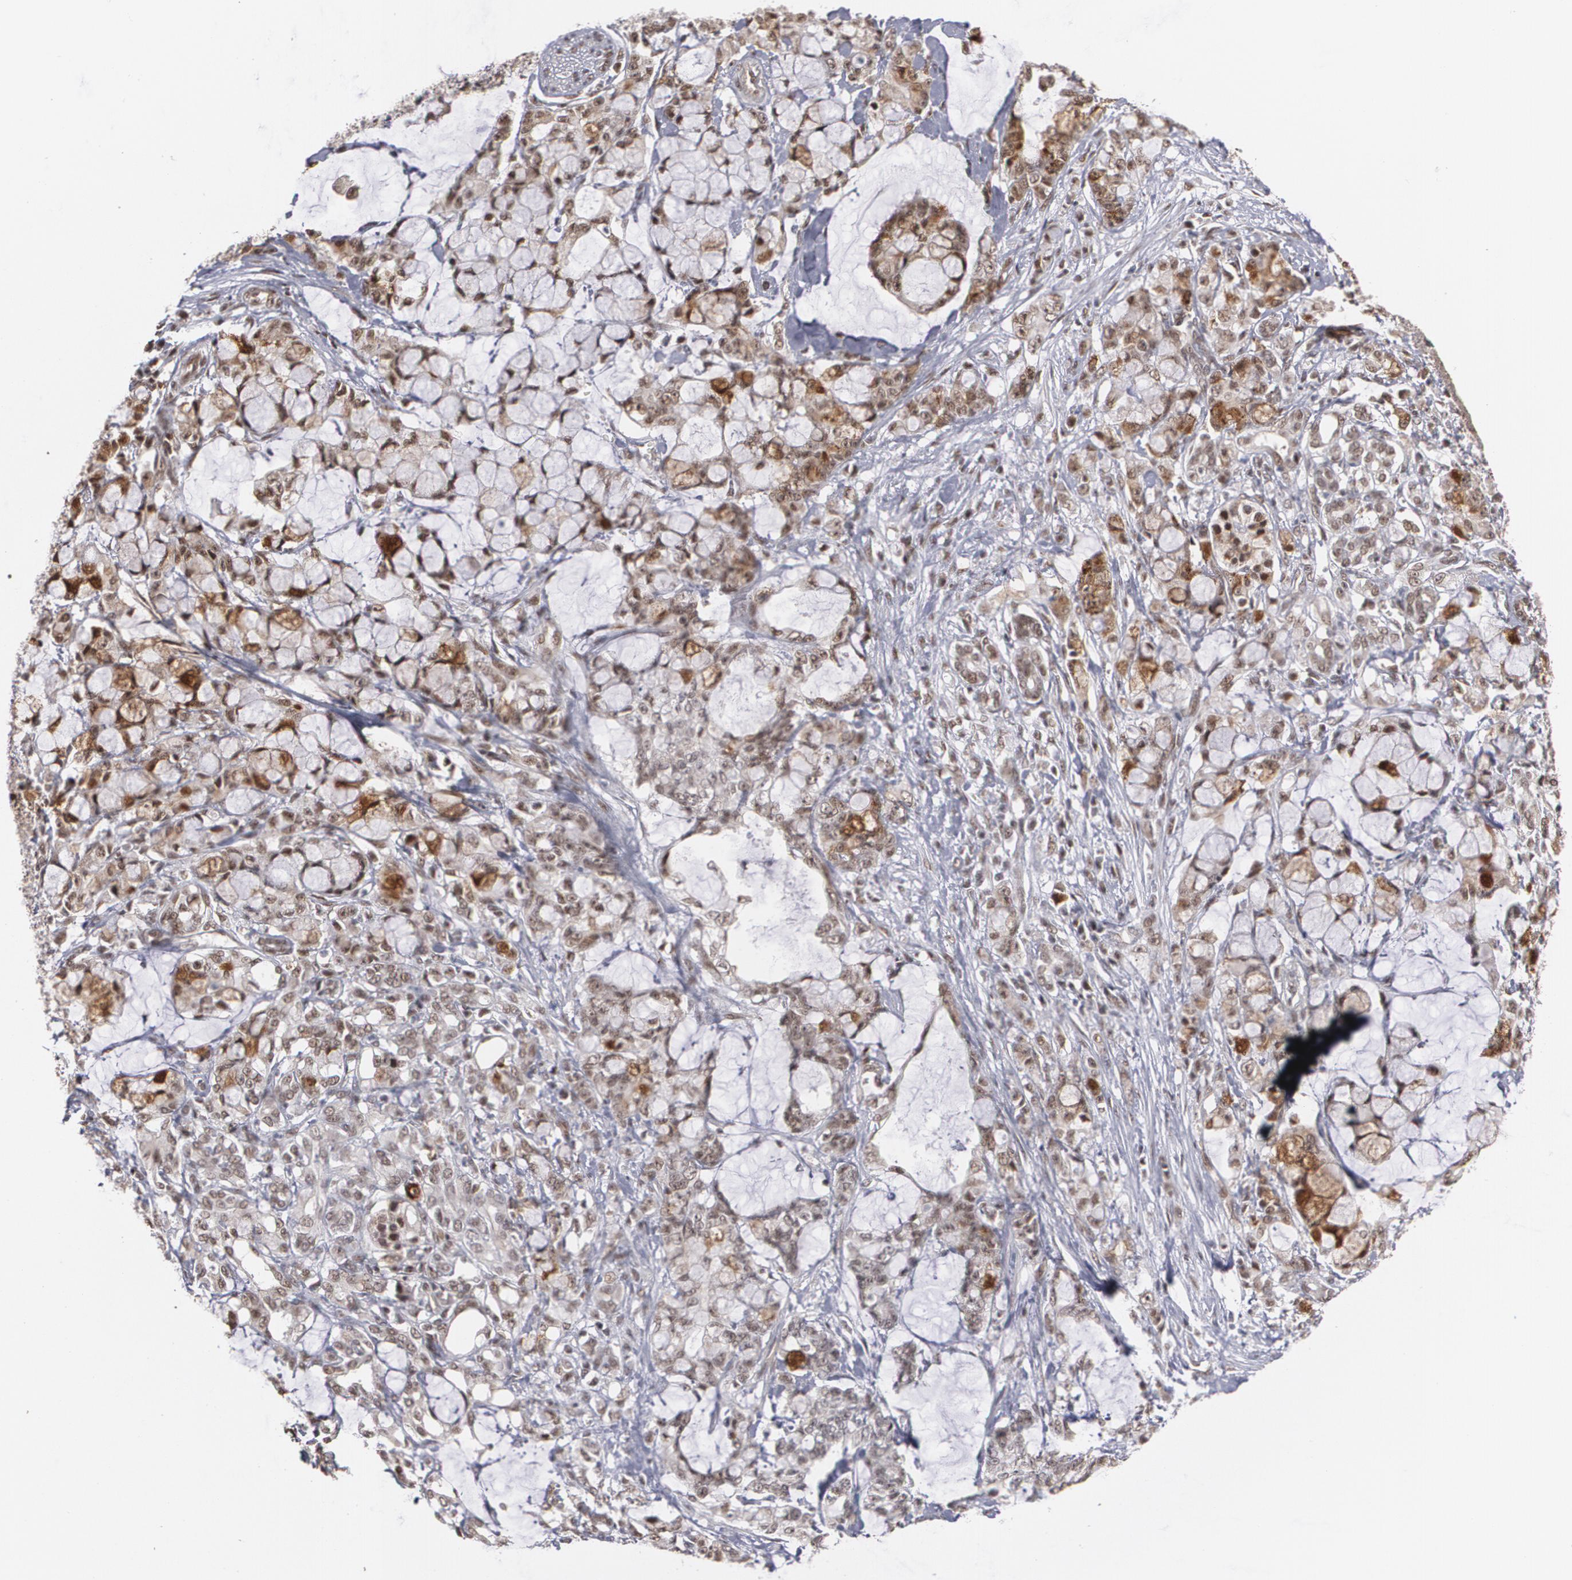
{"staining": {"intensity": "moderate", "quantity": ">75%", "location": "nuclear"}, "tissue": "pancreatic cancer", "cell_type": "Tumor cells", "image_type": "cancer", "snomed": [{"axis": "morphology", "description": "Adenocarcinoma, NOS"}, {"axis": "topography", "description": "Pancreas"}], "caption": "Immunohistochemistry photomicrograph of pancreatic cancer stained for a protein (brown), which reveals medium levels of moderate nuclear staining in approximately >75% of tumor cells.", "gene": "ZNF75A", "patient": {"sex": "female", "age": 73}}